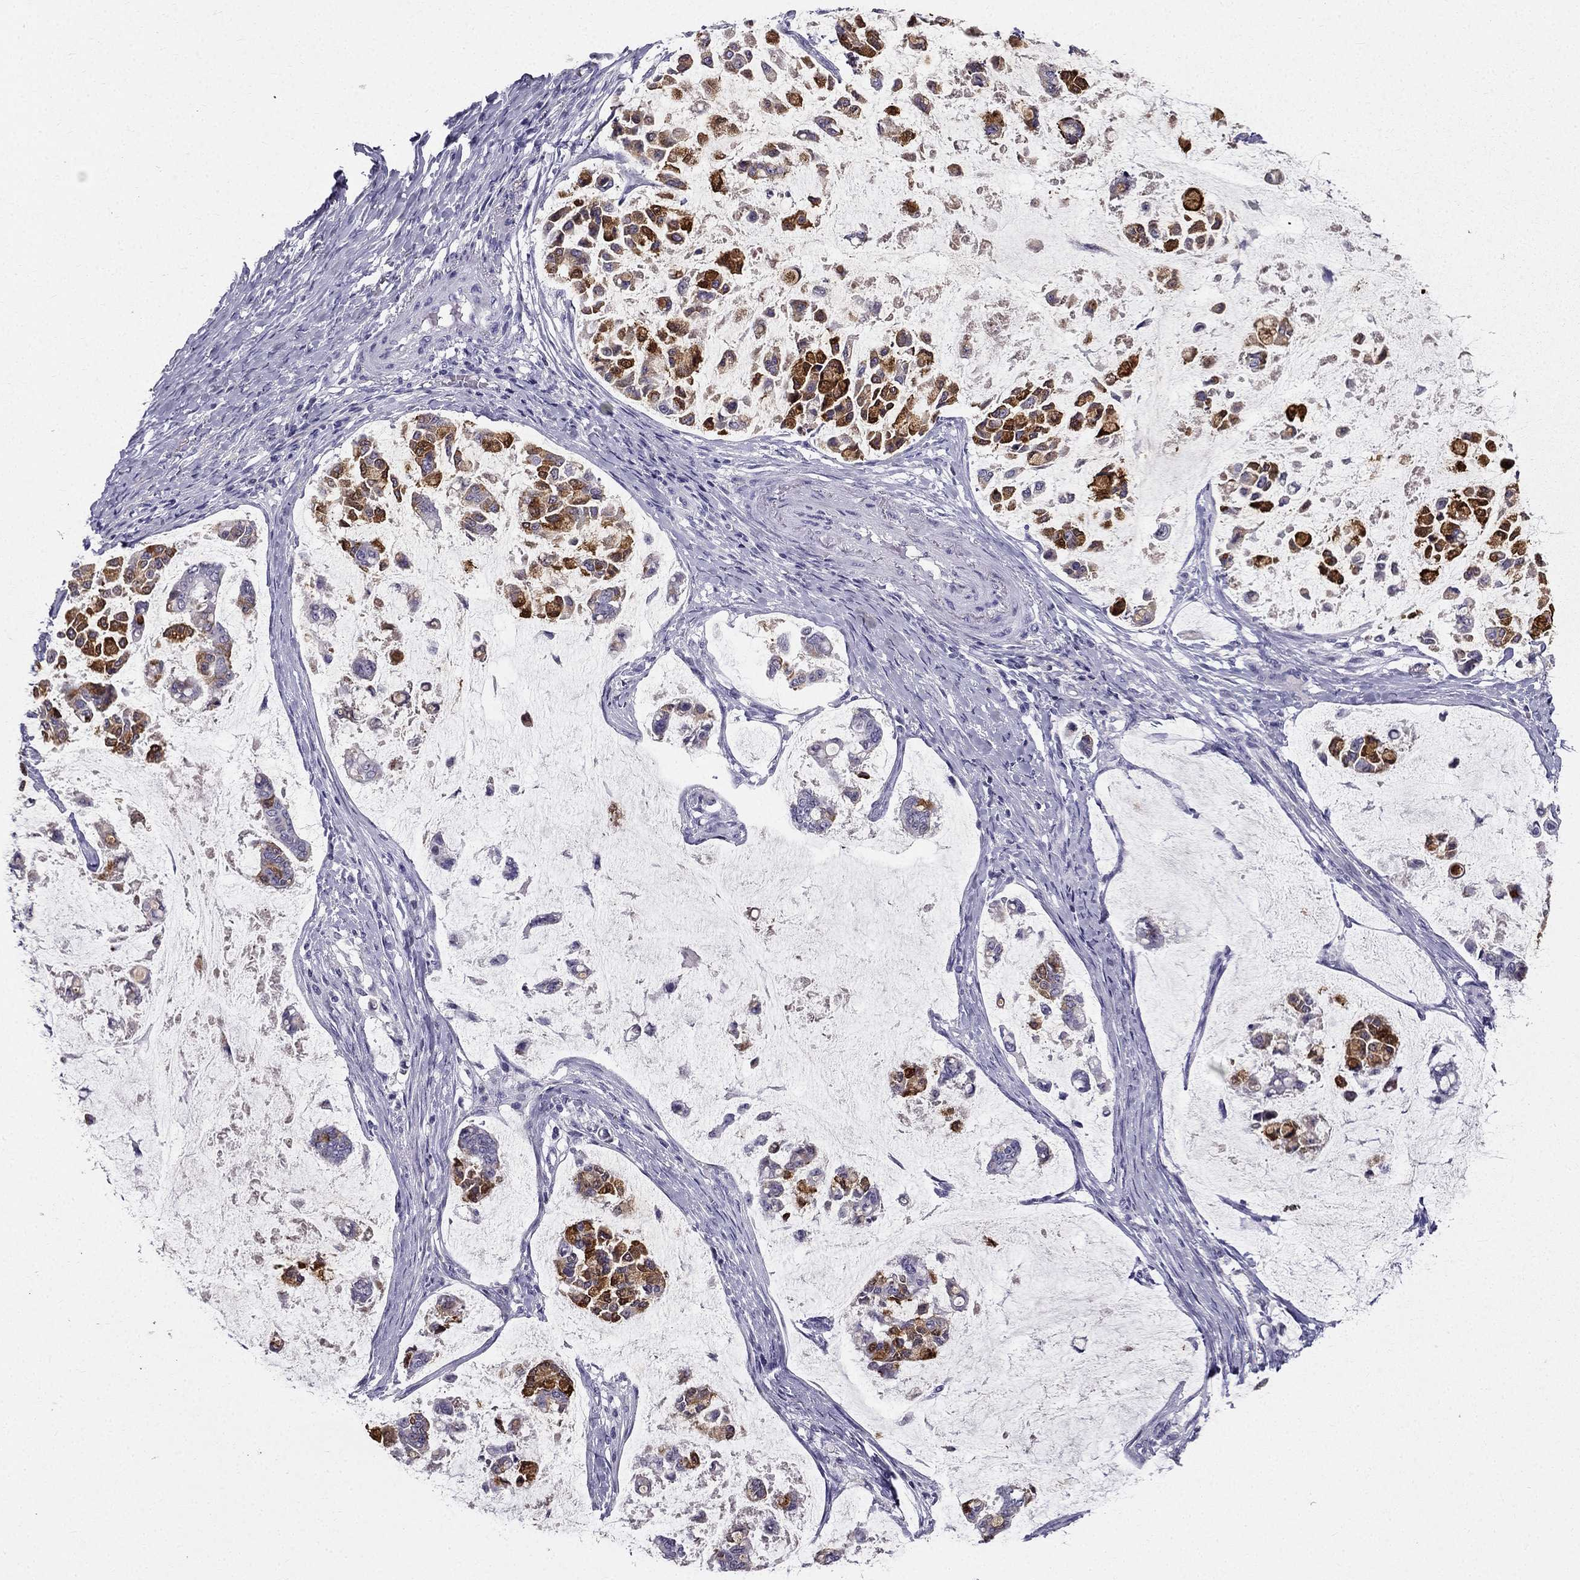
{"staining": {"intensity": "strong", "quantity": "25%-75%", "location": "cytoplasmic/membranous"}, "tissue": "stomach cancer", "cell_type": "Tumor cells", "image_type": "cancer", "snomed": [{"axis": "morphology", "description": "Adenocarcinoma, NOS"}, {"axis": "topography", "description": "Stomach"}], "caption": "Human stomach cancer stained for a protein (brown) exhibits strong cytoplasmic/membranous positive expression in approximately 25%-75% of tumor cells.", "gene": "TFF3", "patient": {"sex": "male", "age": 82}}